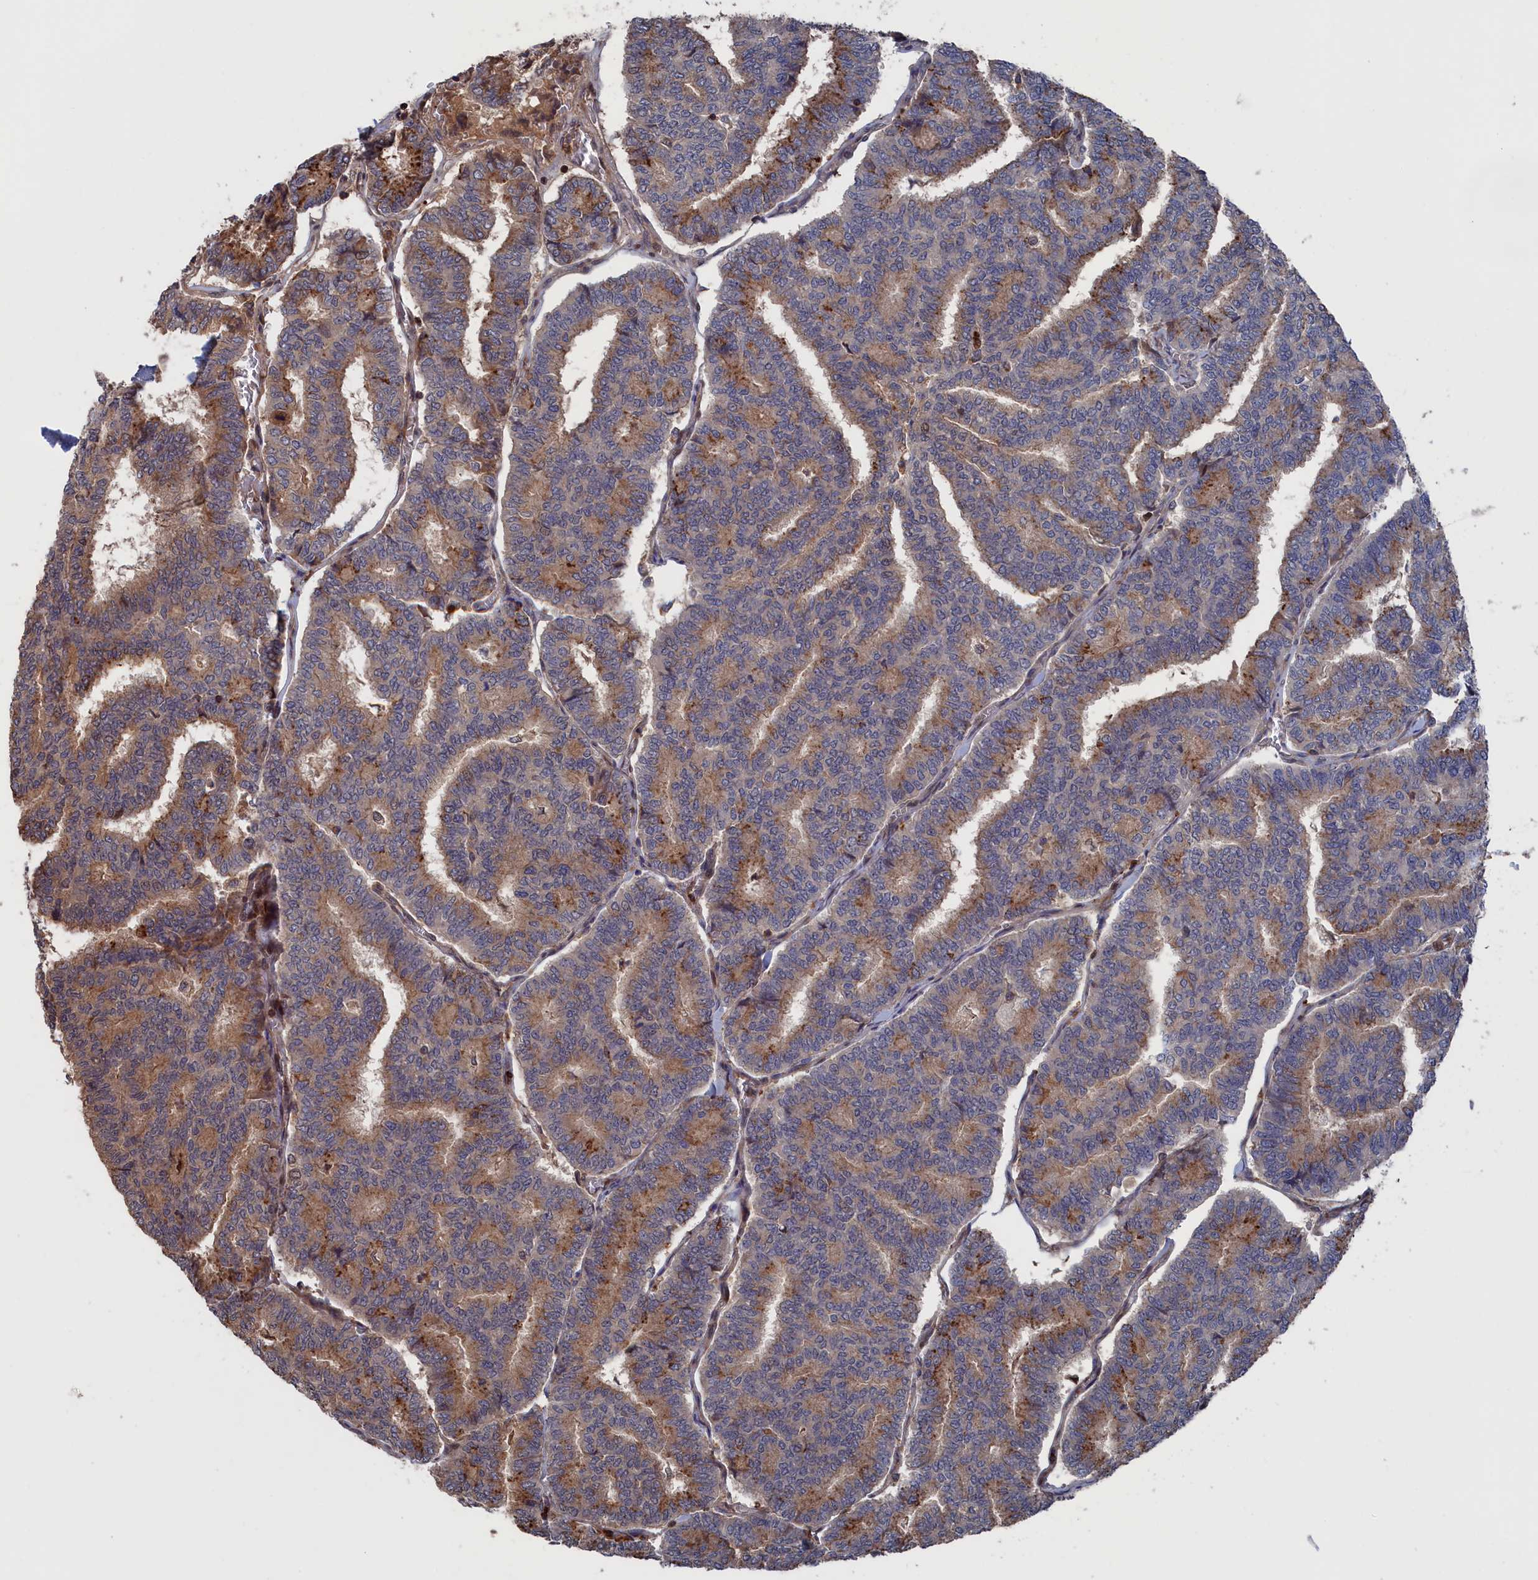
{"staining": {"intensity": "moderate", "quantity": "25%-75%", "location": "cytoplasmic/membranous"}, "tissue": "thyroid cancer", "cell_type": "Tumor cells", "image_type": "cancer", "snomed": [{"axis": "morphology", "description": "Papillary adenocarcinoma, NOS"}, {"axis": "topography", "description": "Thyroid gland"}], "caption": "Papillary adenocarcinoma (thyroid) stained for a protein exhibits moderate cytoplasmic/membranous positivity in tumor cells. (Stains: DAB (3,3'-diaminobenzidine) in brown, nuclei in blue, Microscopy: brightfield microscopy at high magnification).", "gene": "PLA2G15", "patient": {"sex": "female", "age": 35}}